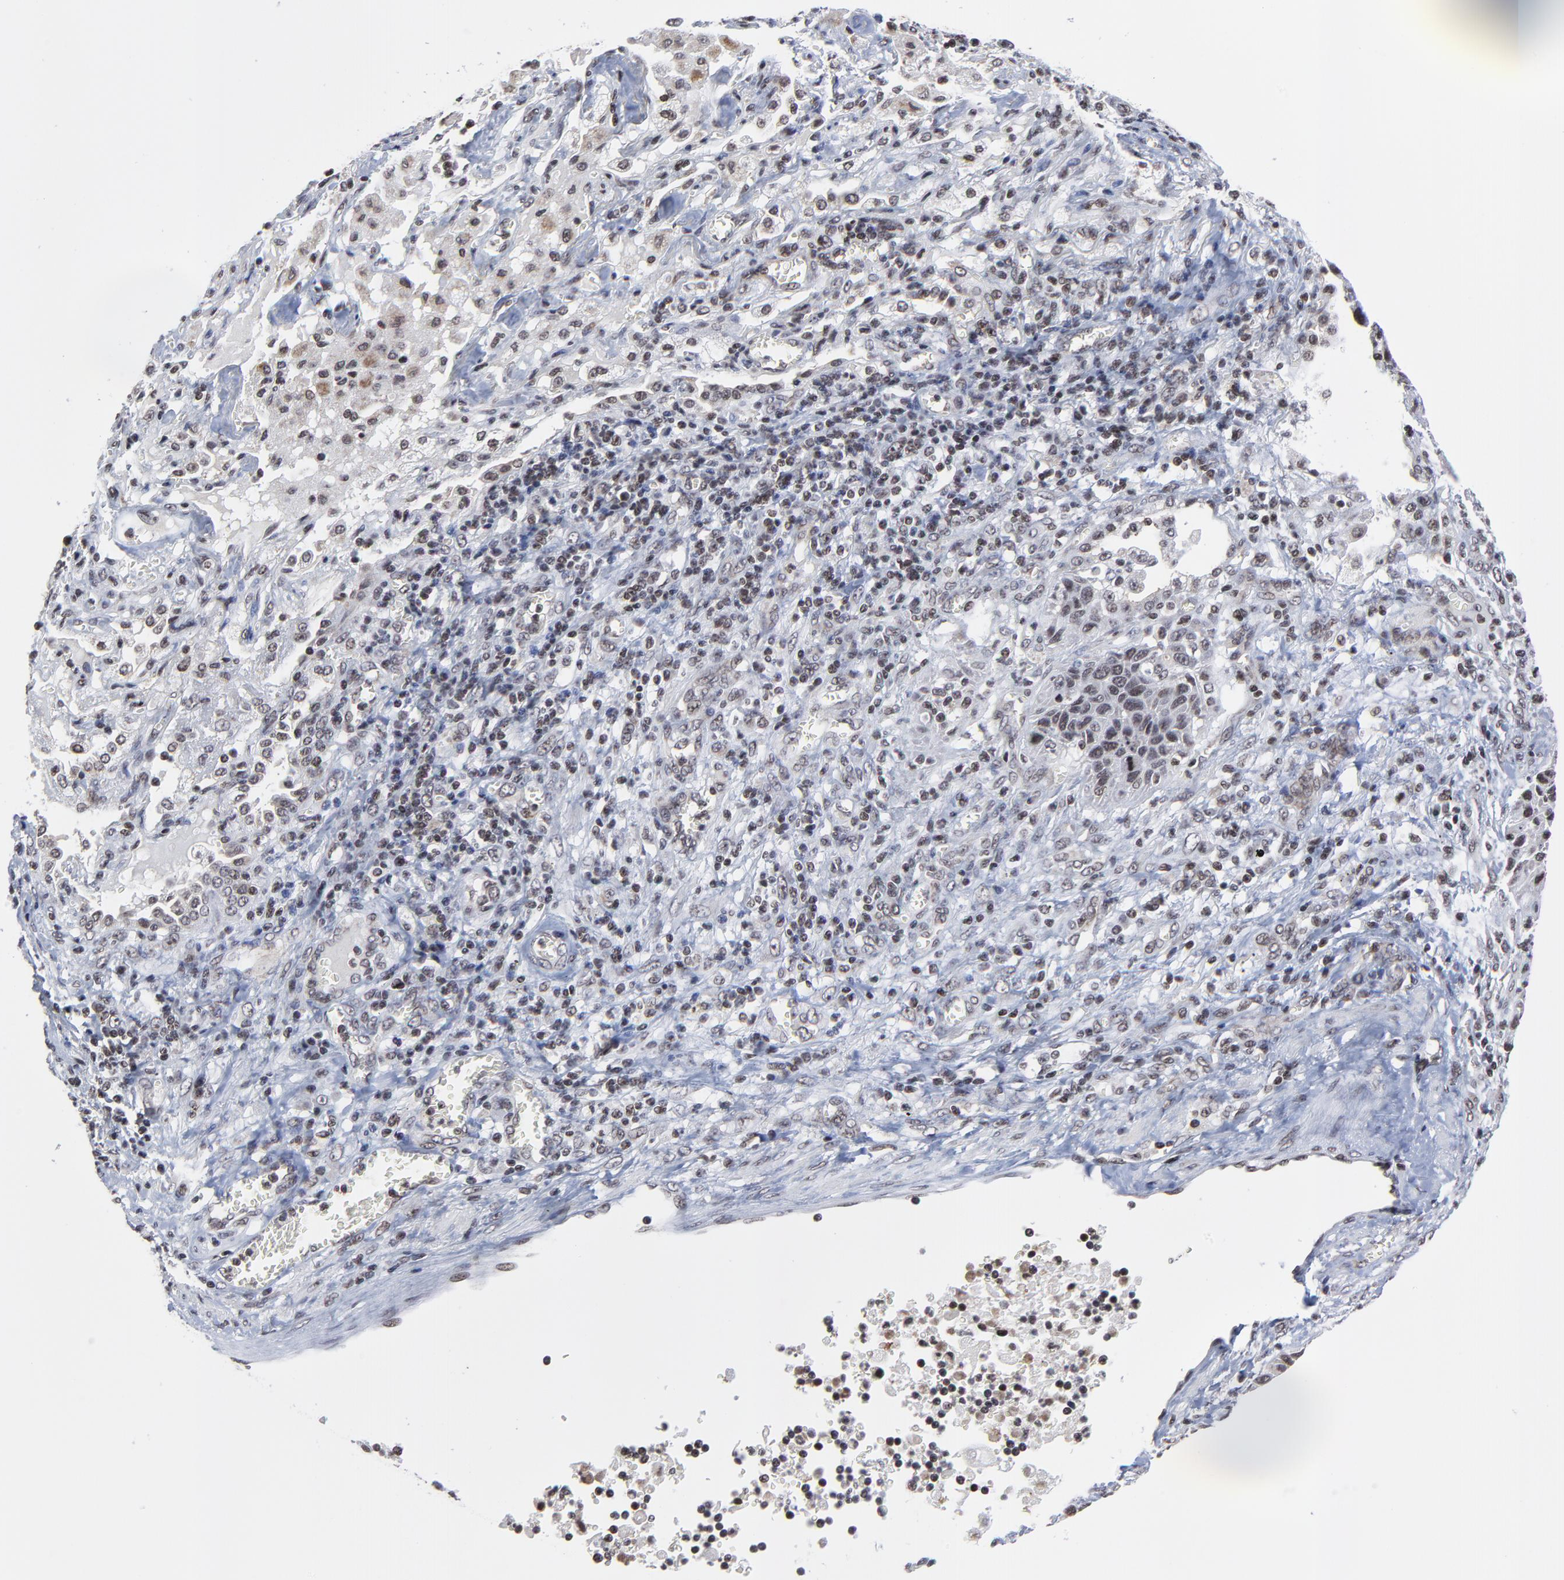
{"staining": {"intensity": "weak", "quantity": ">75%", "location": "cytoplasmic/membranous,nuclear"}, "tissue": "lung cancer", "cell_type": "Tumor cells", "image_type": "cancer", "snomed": [{"axis": "morphology", "description": "Squamous cell carcinoma, NOS"}, {"axis": "topography", "description": "Lung"}], "caption": "Protein staining exhibits weak cytoplasmic/membranous and nuclear positivity in about >75% of tumor cells in lung cancer.", "gene": "ZNF777", "patient": {"sex": "female", "age": 76}}